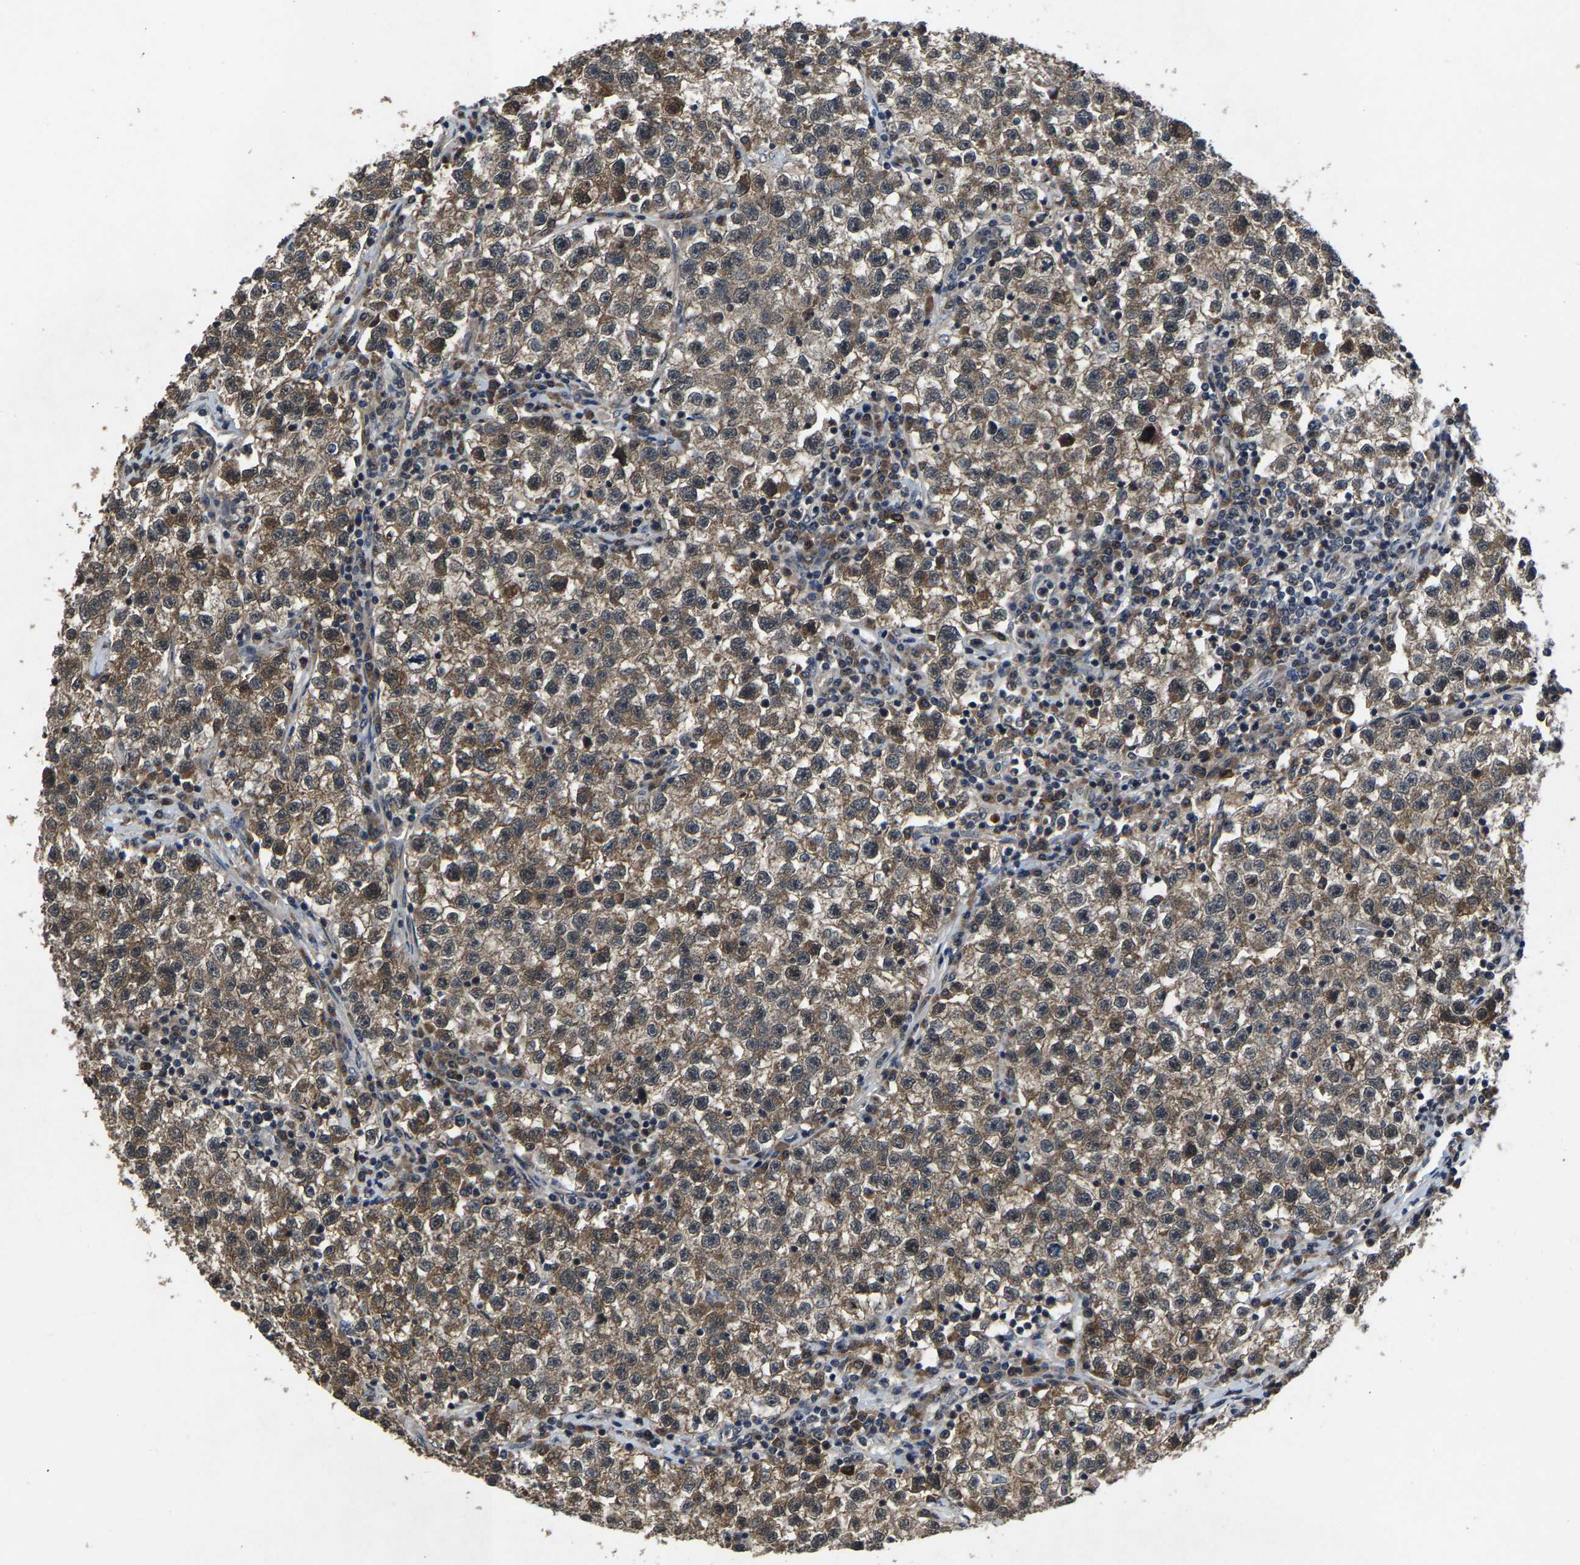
{"staining": {"intensity": "moderate", "quantity": ">75%", "location": "cytoplasmic/membranous"}, "tissue": "testis cancer", "cell_type": "Tumor cells", "image_type": "cancer", "snomed": [{"axis": "morphology", "description": "Seminoma, NOS"}, {"axis": "topography", "description": "Testis"}], "caption": "A photomicrograph showing moderate cytoplasmic/membranous expression in approximately >75% of tumor cells in seminoma (testis), as visualized by brown immunohistochemical staining.", "gene": "HUWE1", "patient": {"sex": "male", "age": 22}}